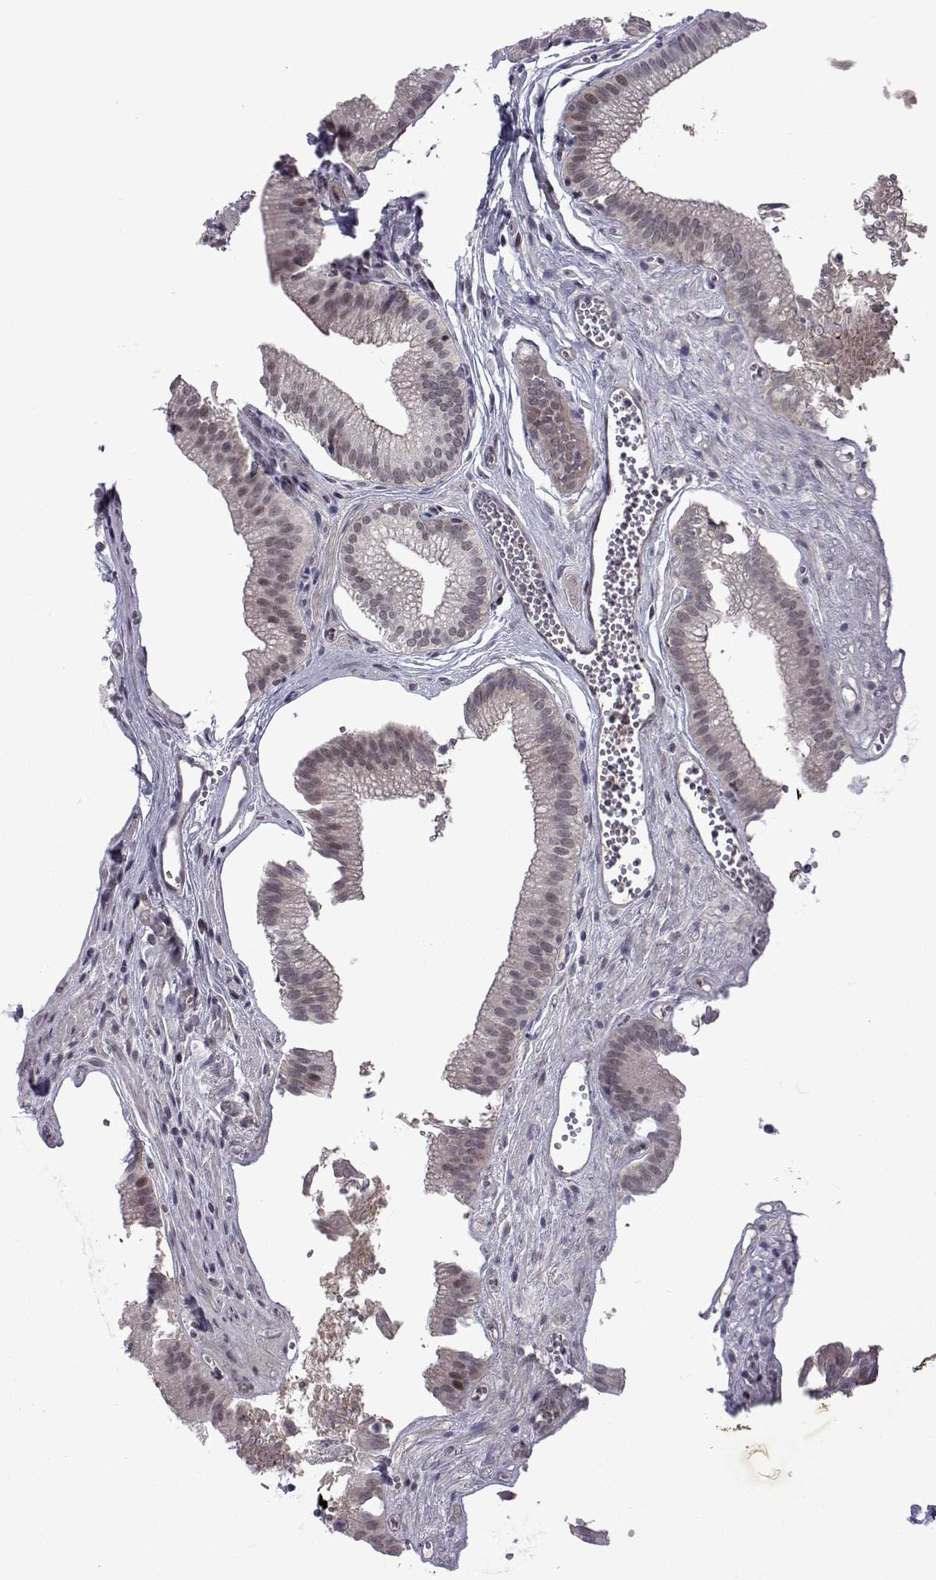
{"staining": {"intensity": "moderate", "quantity": ">75%", "location": "nuclear"}, "tissue": "gallbladder", "cell_type": "Glandular cells", "image_type": "normal", "snomed": [{"axis": "morphology", "description": "Normal tissue, NOS"}, {"axis": "topography", "description": "Gallbladder"}, {"axis": "topography", "description": "Peripheral nerve tissue"}], "caption": "Glandular cells show medium levels of moderate nuclear expression in approximately >75% of cells in benign human gallbladder. (DAB (3,3'-diaminobenzidine) IHC, brown staining for protein, blue staining for nuclei).", "gene": "EFCAB3", "patient": {"sex": "male", "age": 17}}